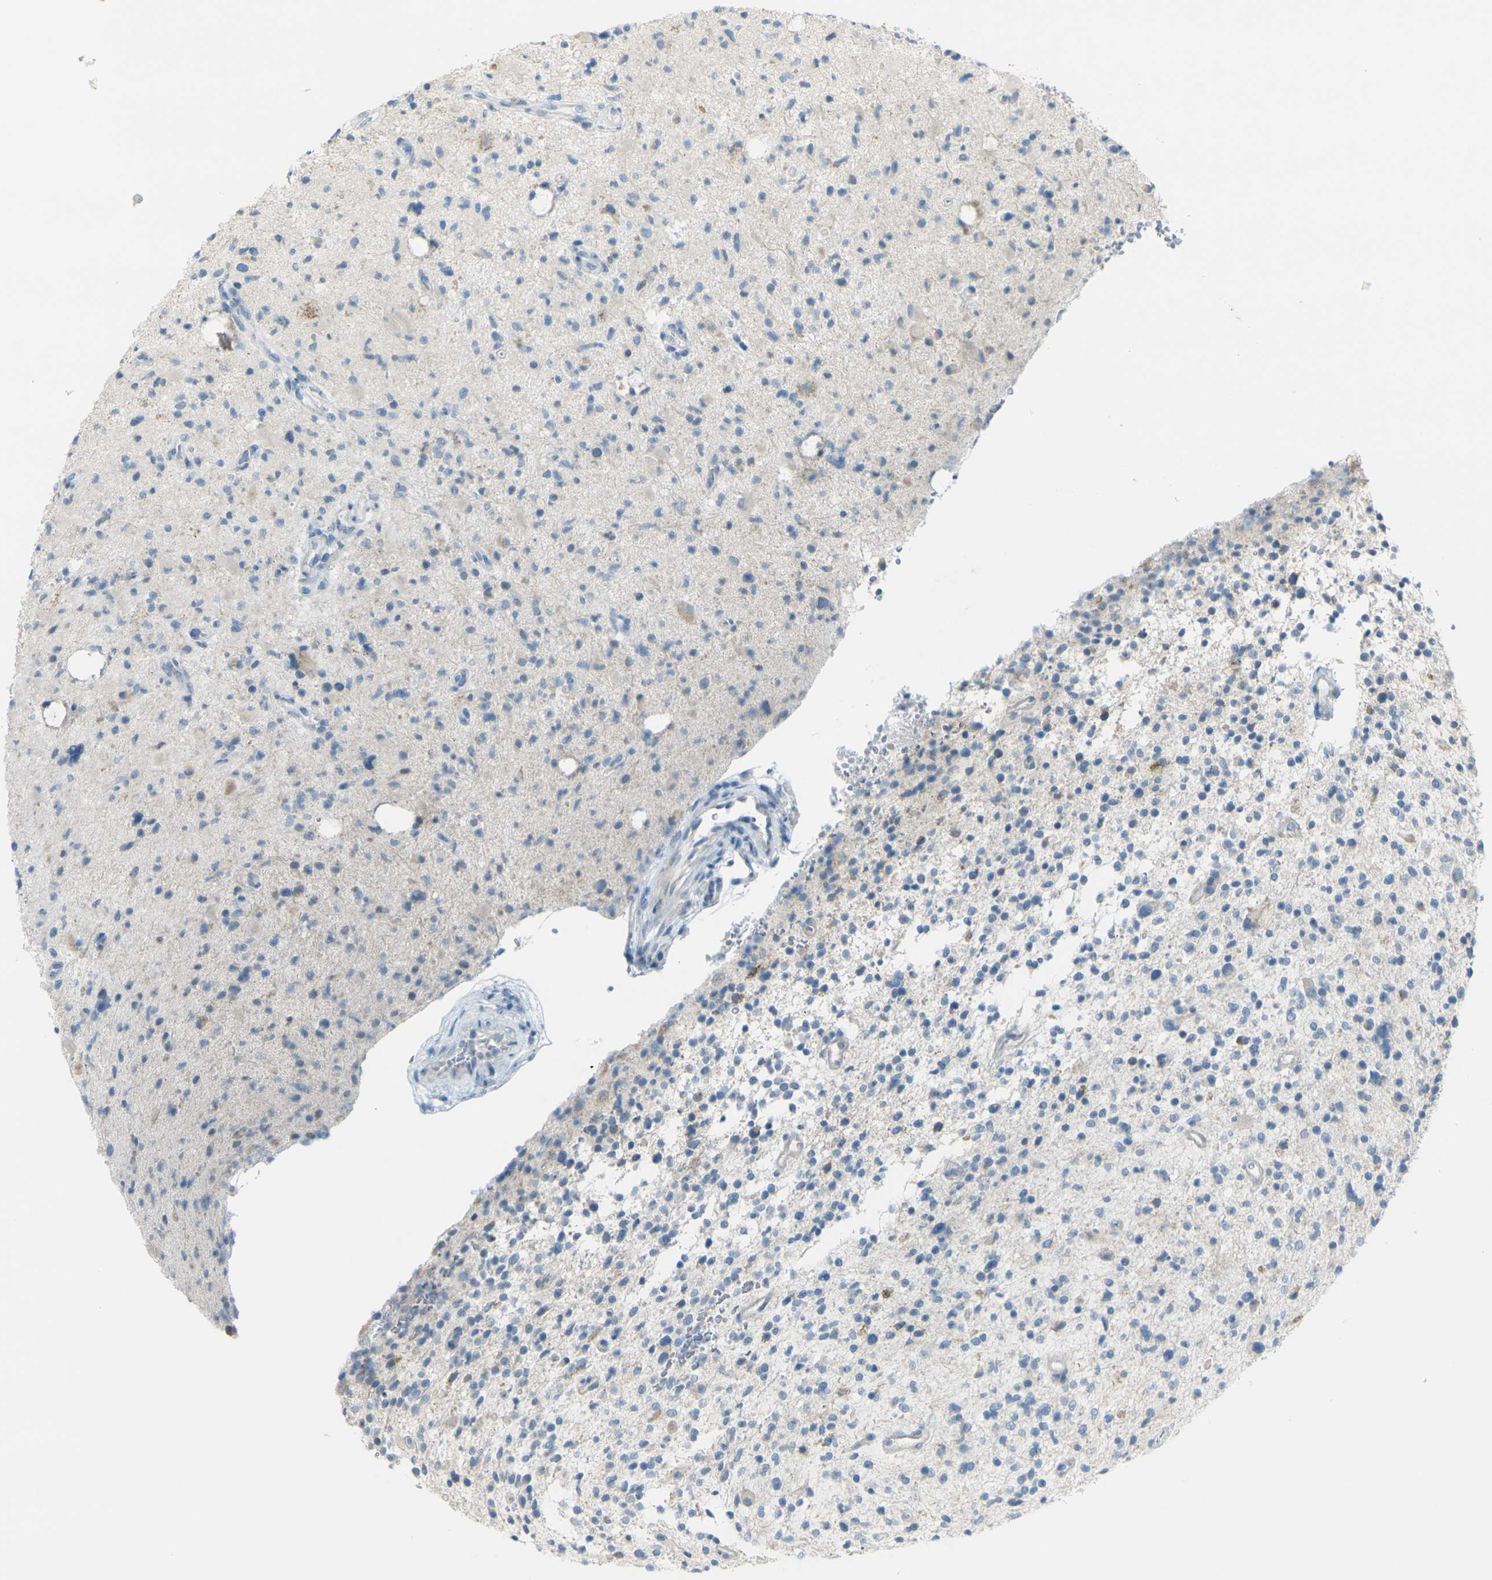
{"staining": {"intensity": "negative", "quantity": "none", "location": "none"}, "tissue": "glioma", "cell_type": "Tumor cells", "image_type": "cancer", "snomed": [{"axis": "morphology", "description": "Glioma, malignant, High grade"}, {"axis": "topography", "description": "Brain"}], "caption": "Immunohistochemical staining of human glioma shows no significant positivity in tumor cells.", "gene": "ANKRD46", "patient": {"sex": "male", "age": 48}}